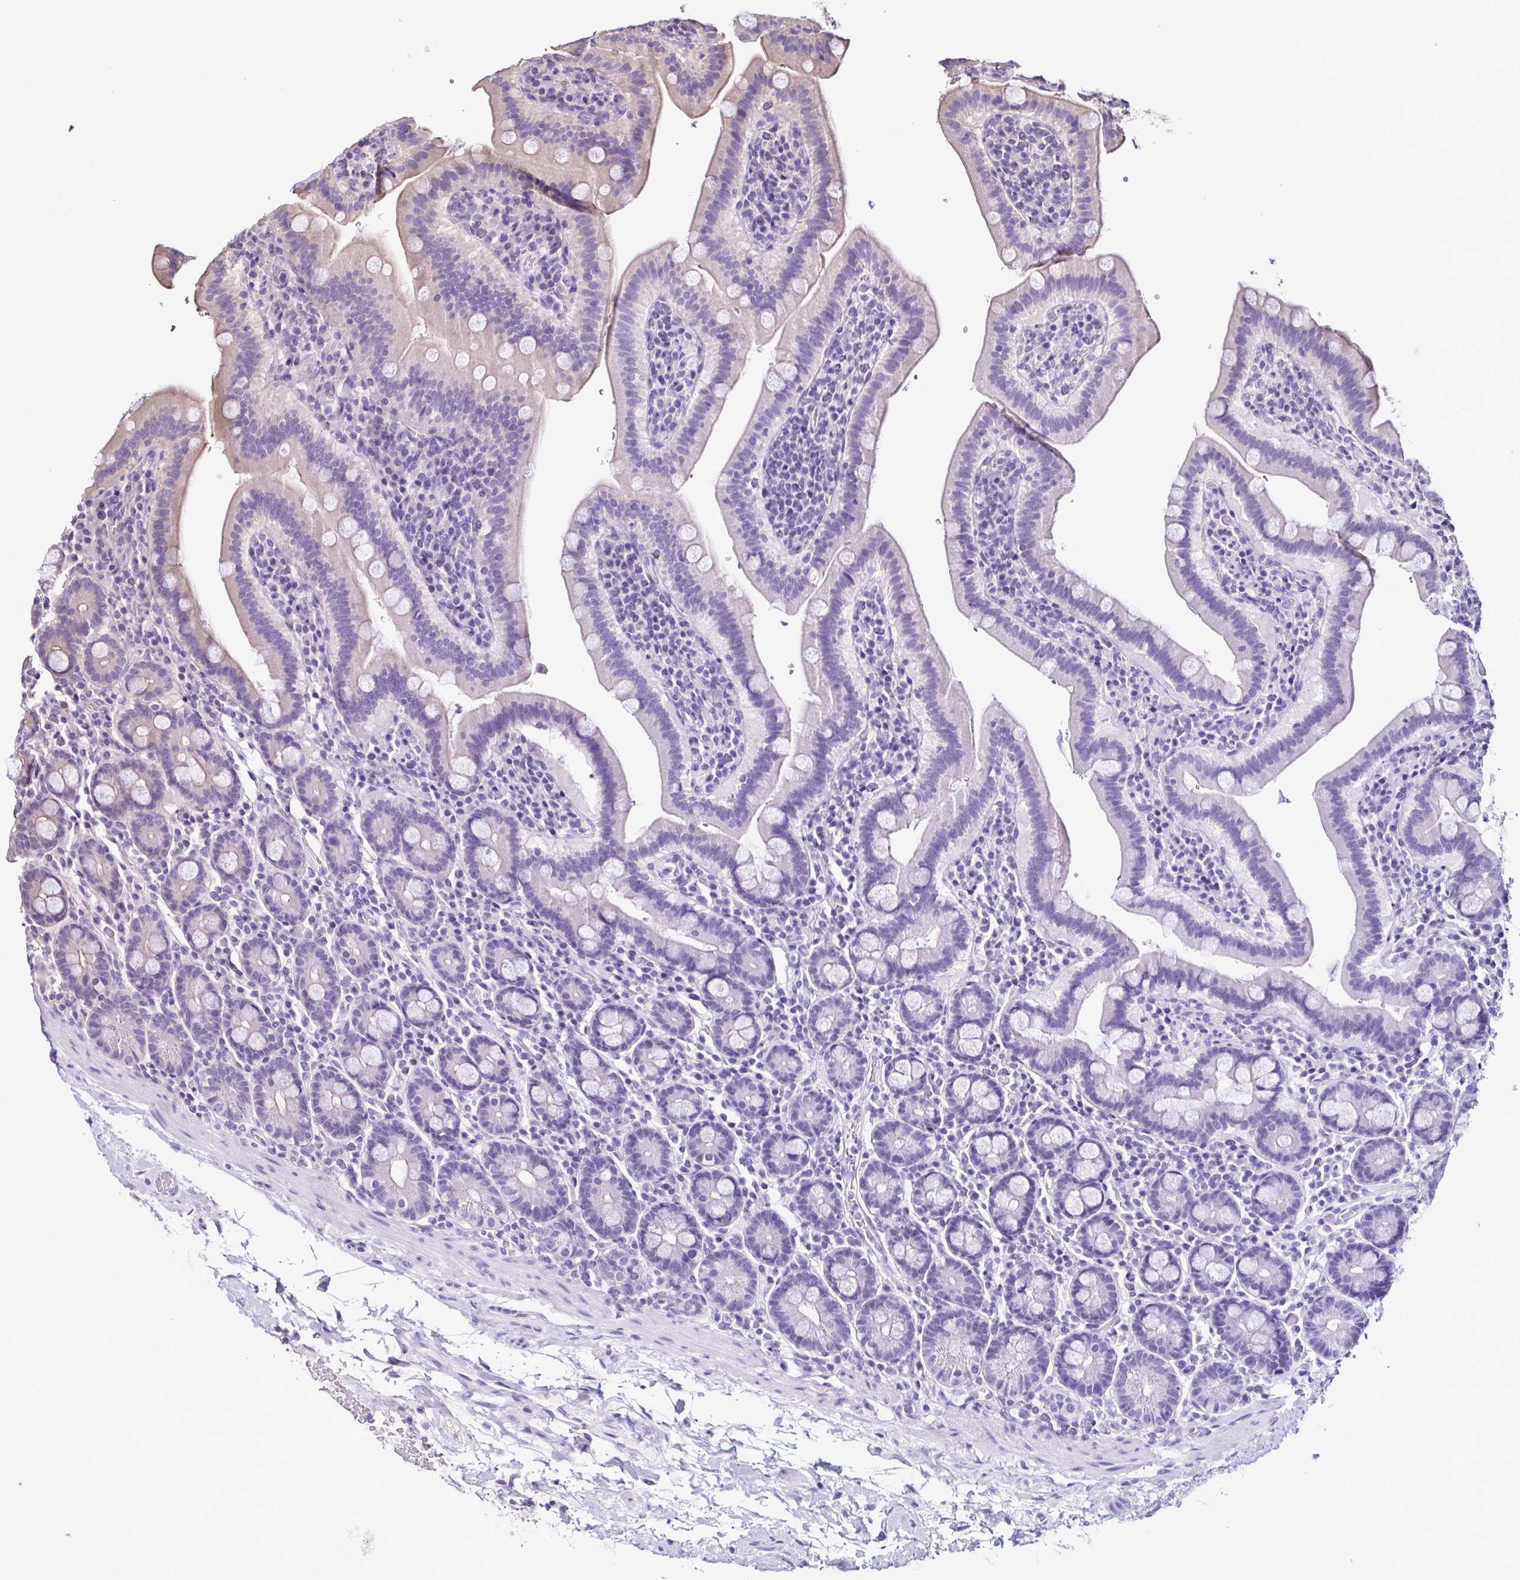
{"staining": {"intensity": "negative", "quantity": "none", "location": "none"}, "tissue": "small intestine", "cell_type": "Glandular cells", "image_type": "normal", "snomed": [{"axis": "morphology", "description": "Normal tissue, NOS"}, {"axis": "topography", "description": "Small intestine"}], "caption": "A high-resolution micrograph shows immunohistochemistry staining of normal small intestine, which exhibits no significant expression in glandular cells.", "gene": "LMOD2", "patient": {"sex": "male", "age": 26}}